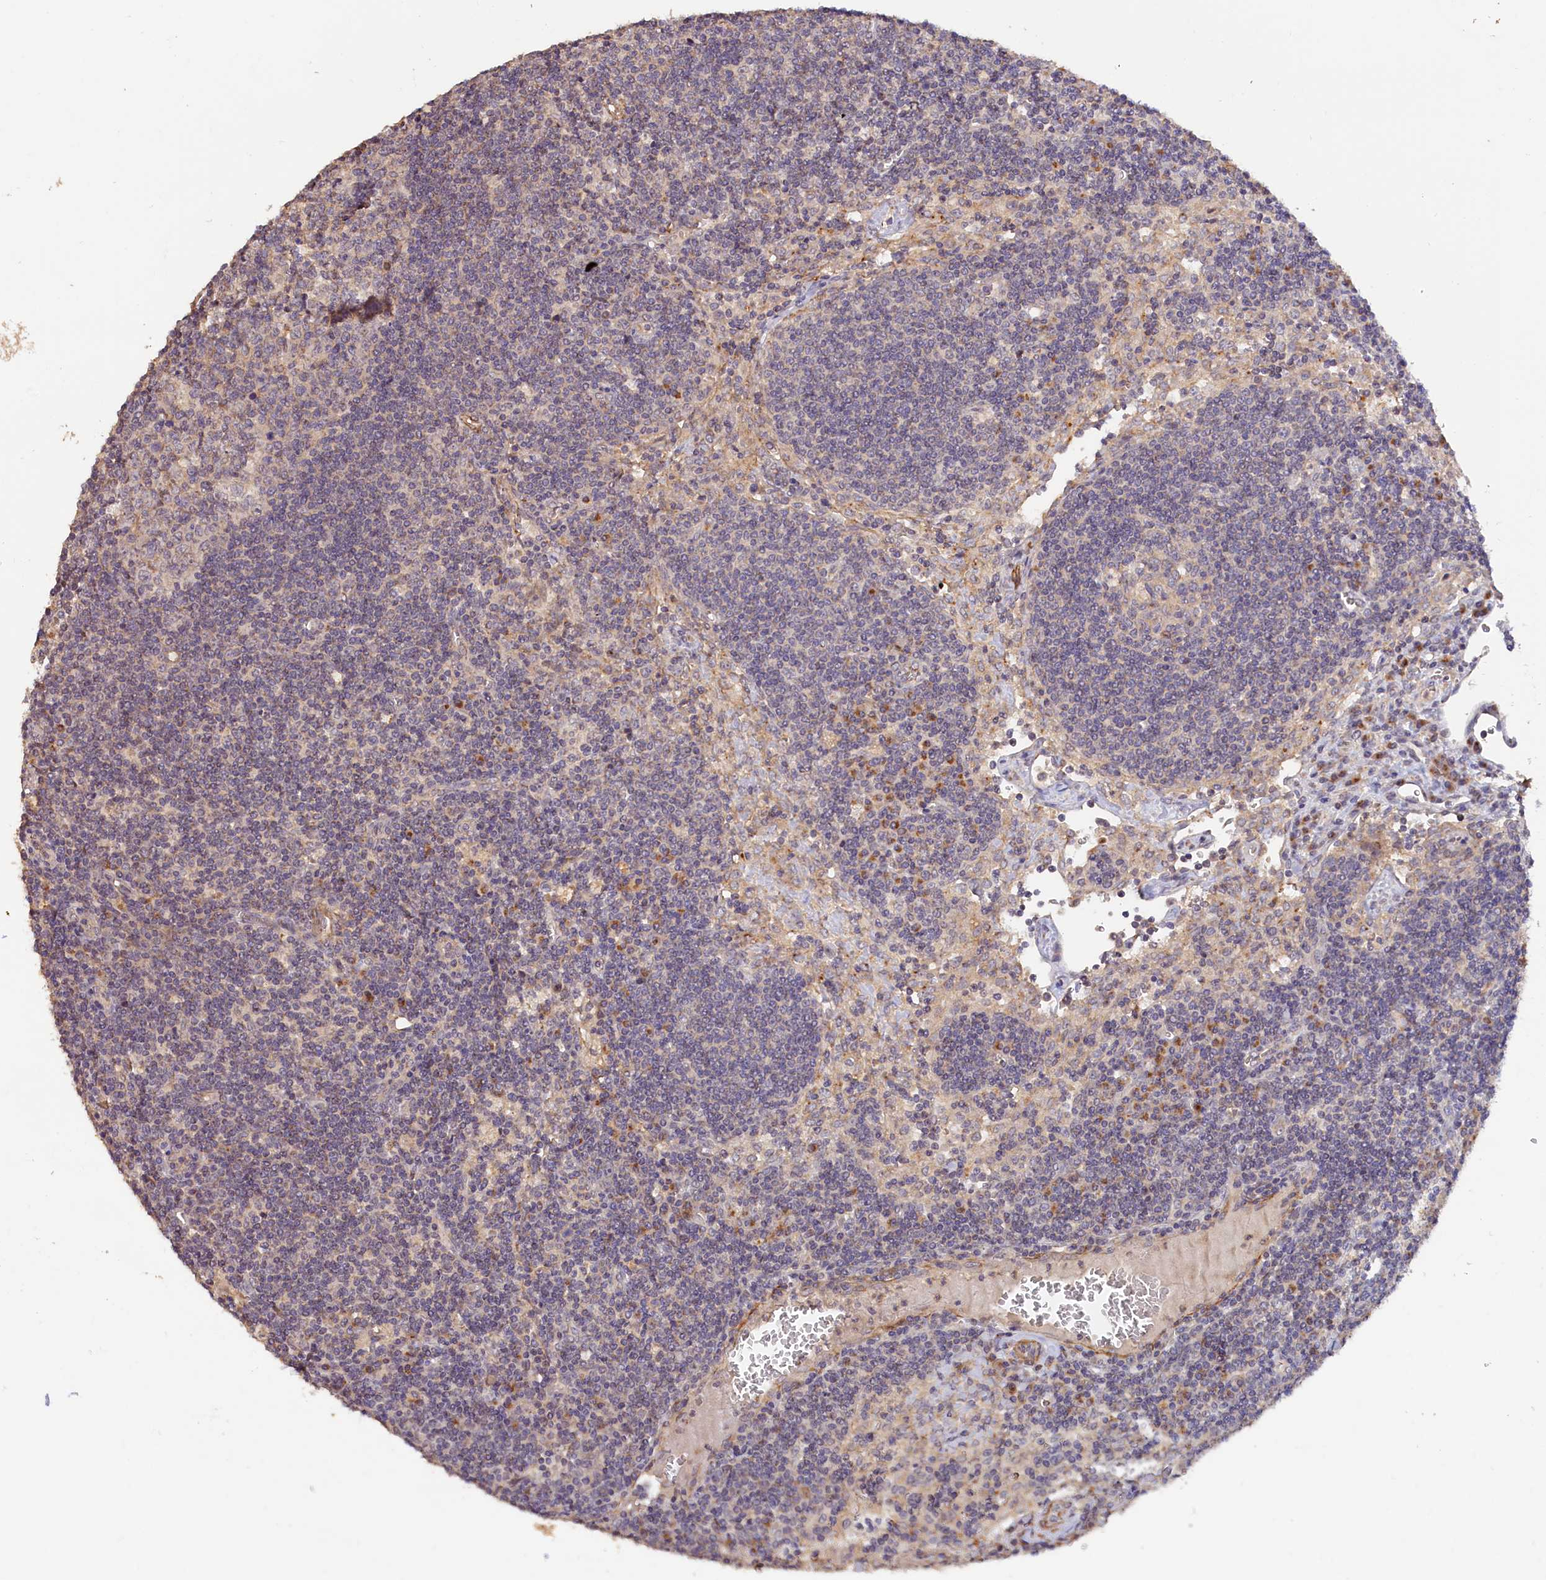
{"staining": {"intensity": "weak", "quantity": "<25%", "location": "cytoplasmic/membranous"}, "tissue": "lymph node", "cell_type": "Germinal center cells", "image_type": "normal", "snomed": [{"axis": "morphology", "description": "Normal tissue, NOS"}, {"axis": "topography", "description": "Lymph node"}], "caption": "A high-resolution micrograph shows immunohistochemistry staining of unremarkable lymph node, which demonstrates no significant expression in germinal center cells. Brightfield microscopy of immunohistochemistry (IHC) stained with DAB (3,3'-diaminobenzidine) (brown) and hematoxylin (blue), captured at high magnification.", "gene": "TANGO6", "patient": {"sex": "male", "age": 58}}